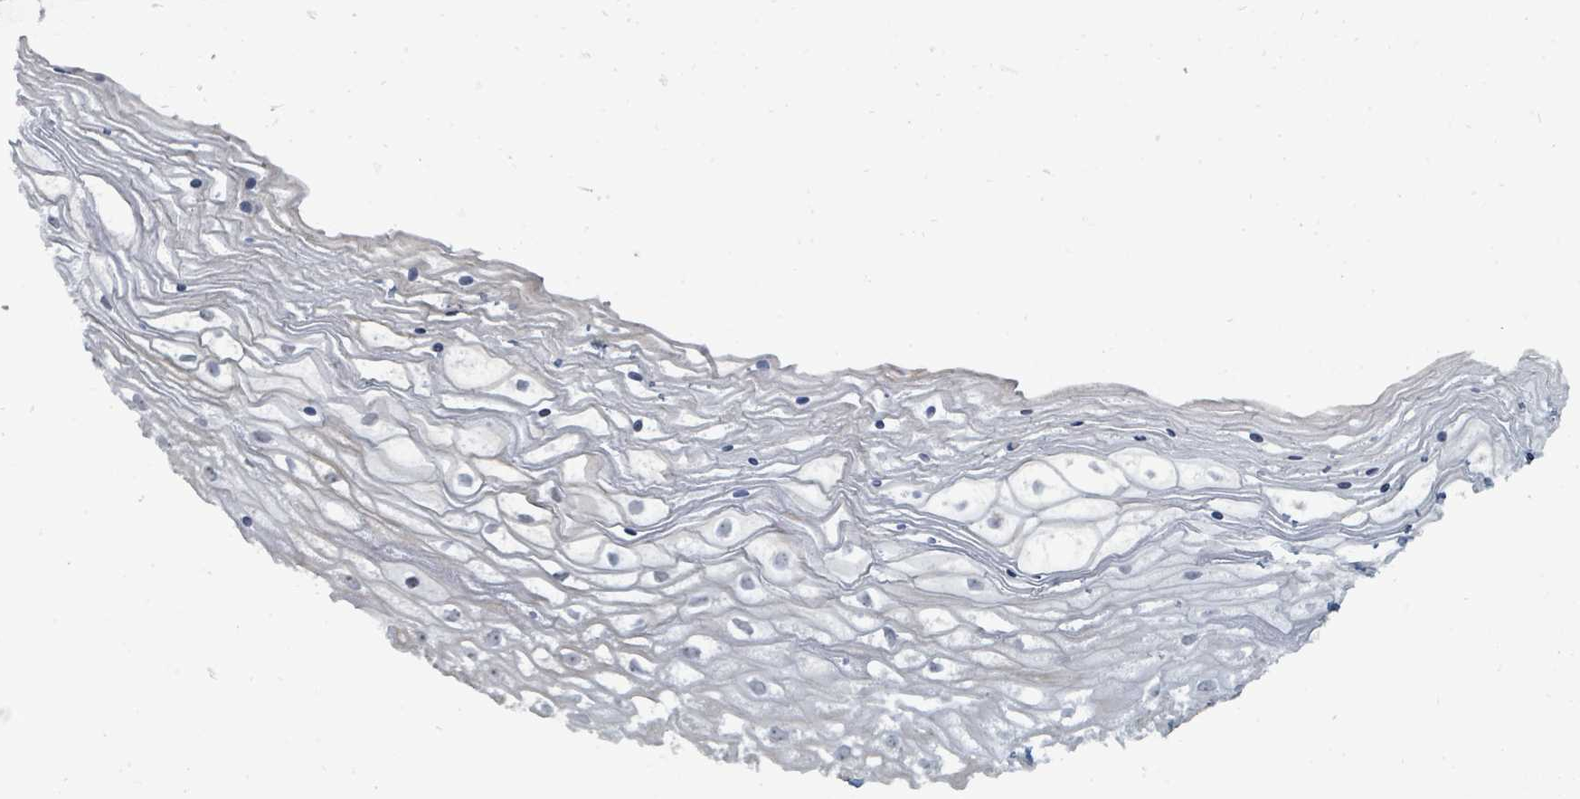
{"staining": {"intensity": "weak", "quantity": "<25%", "location": "cytoplasmic/membranous"}, "tissue": "vagina", "cell_type": "Squamous epithelial cells", "image_type": "normal", "snomed": [{"axis": "morphology", "description": "Normal tissue, NOS"}, {"axis": "topography", "description": "Vagina"}], "caption": "High power microscopy image of an immunohistochemistry photomicrograph of benign vagina, revealing no significant staining in squamous epithelial cells.", "gene": "TRDMT1", "patient": {"sex": "female", "age": 59}}